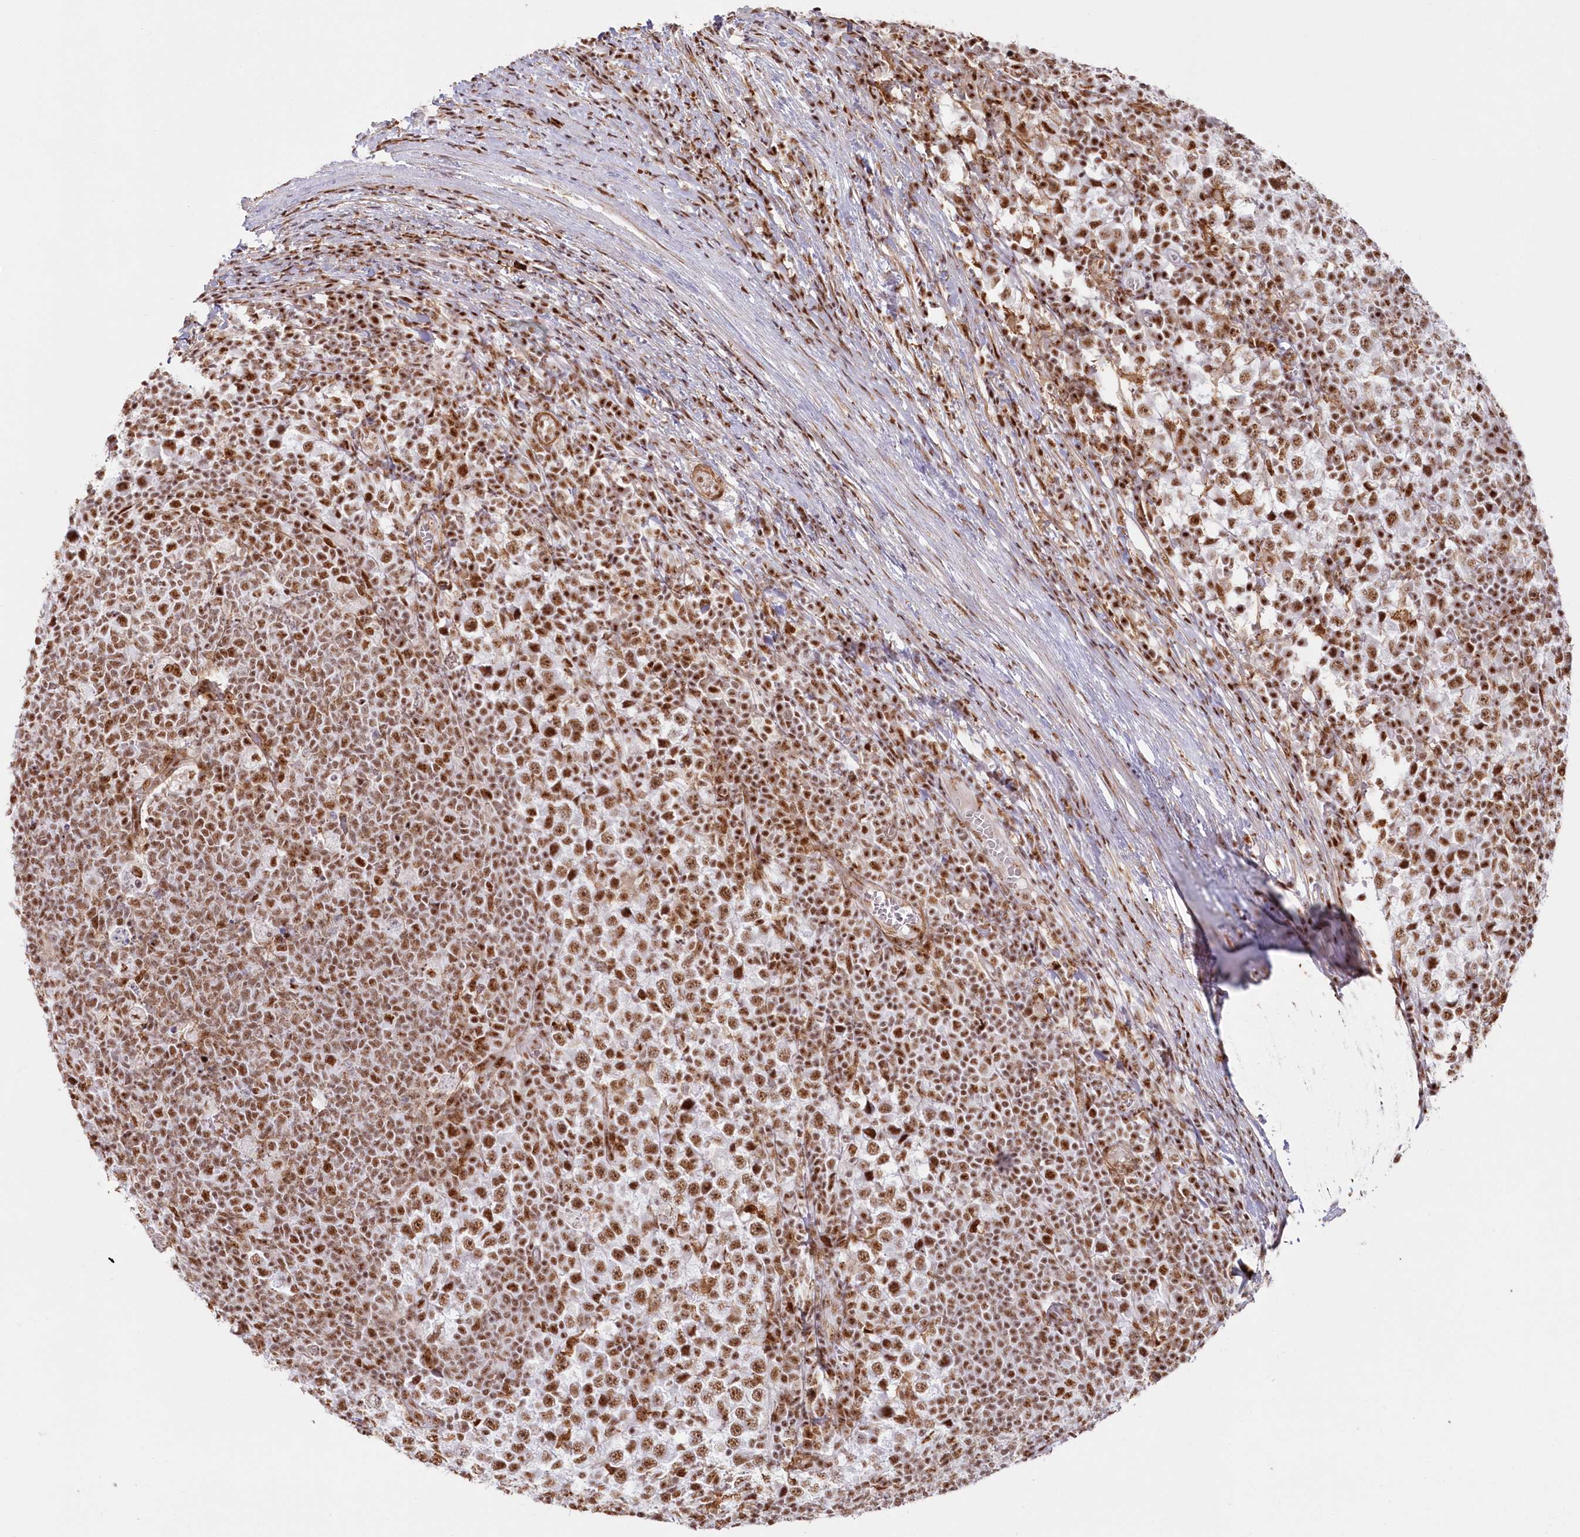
{"staining": {"intensity": "moderate", "quantity": ">75%", "location": "nuclear"}, "tissue": "testis cancer", "cell_type": "Tumor cells", "image_type": "cancer", "snomed": [{"axis": "morphology", "description": "Seminoma, NOS"}, {"axis": "topography", "description": "Testis"}], "caption": "Tumor cells demonstrate moderate nuclear positivity in about >75% of cells in seminoma (testis).", "gene": "DDX46", "patient": {"sex": "male", "age": 65}}